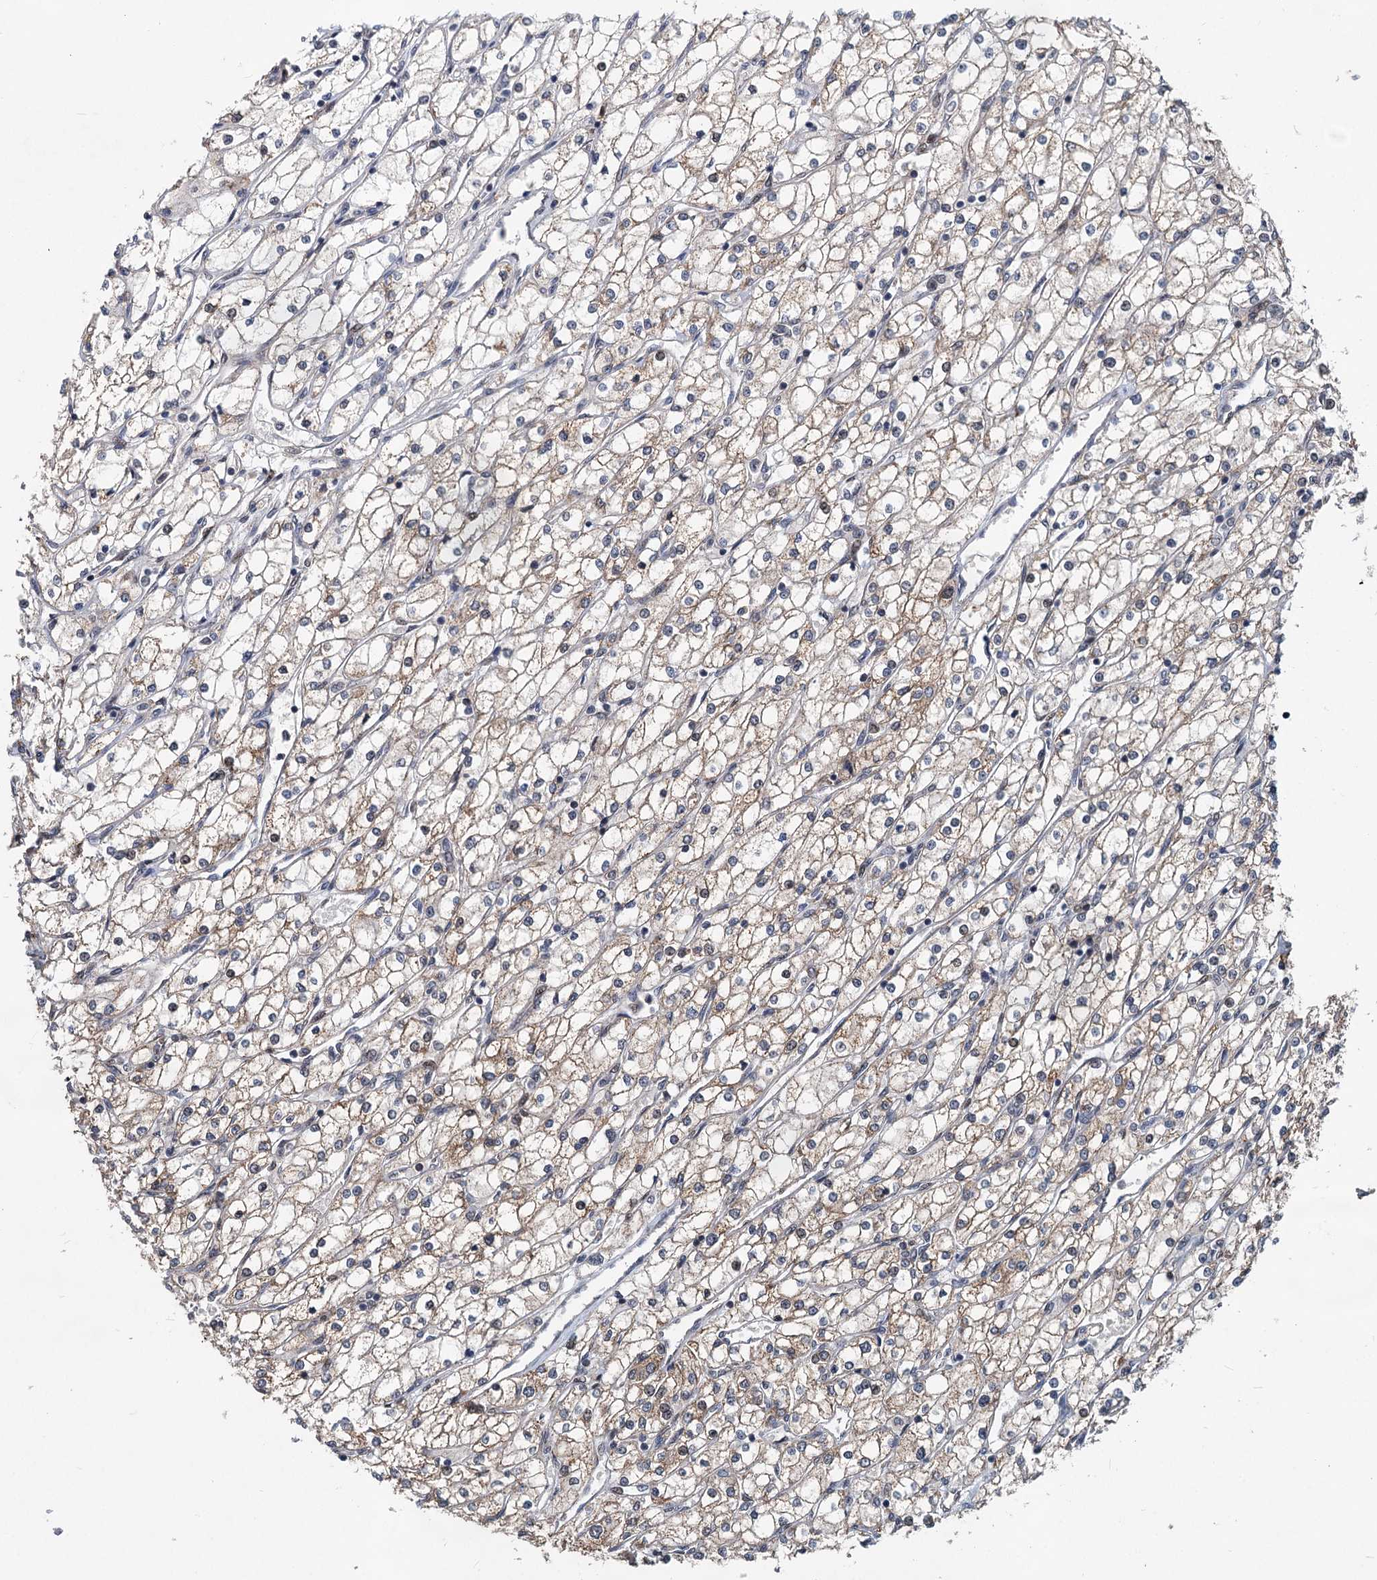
{"staining": {"intensity": "weak", "quantity": "25%-75%", "location": "cytoplasmic/membranous"}, "tissue": "renal cancer", "cell_type": "Tumor cells", "image_type": "cancer", "snomed": [{"axis": "morphology", "description": "Adenocarcinoma, NOS"}, {"axis": "topography", "description": "Kidney"}], "caption": "Immunohistochemical staining of renal cancer displays weak cytoplasmic/membranous protein staining in approximately 25%-75% of tumor cells.", "gene": "RITA1", "patient": {"sex": "male", "age": 80}}